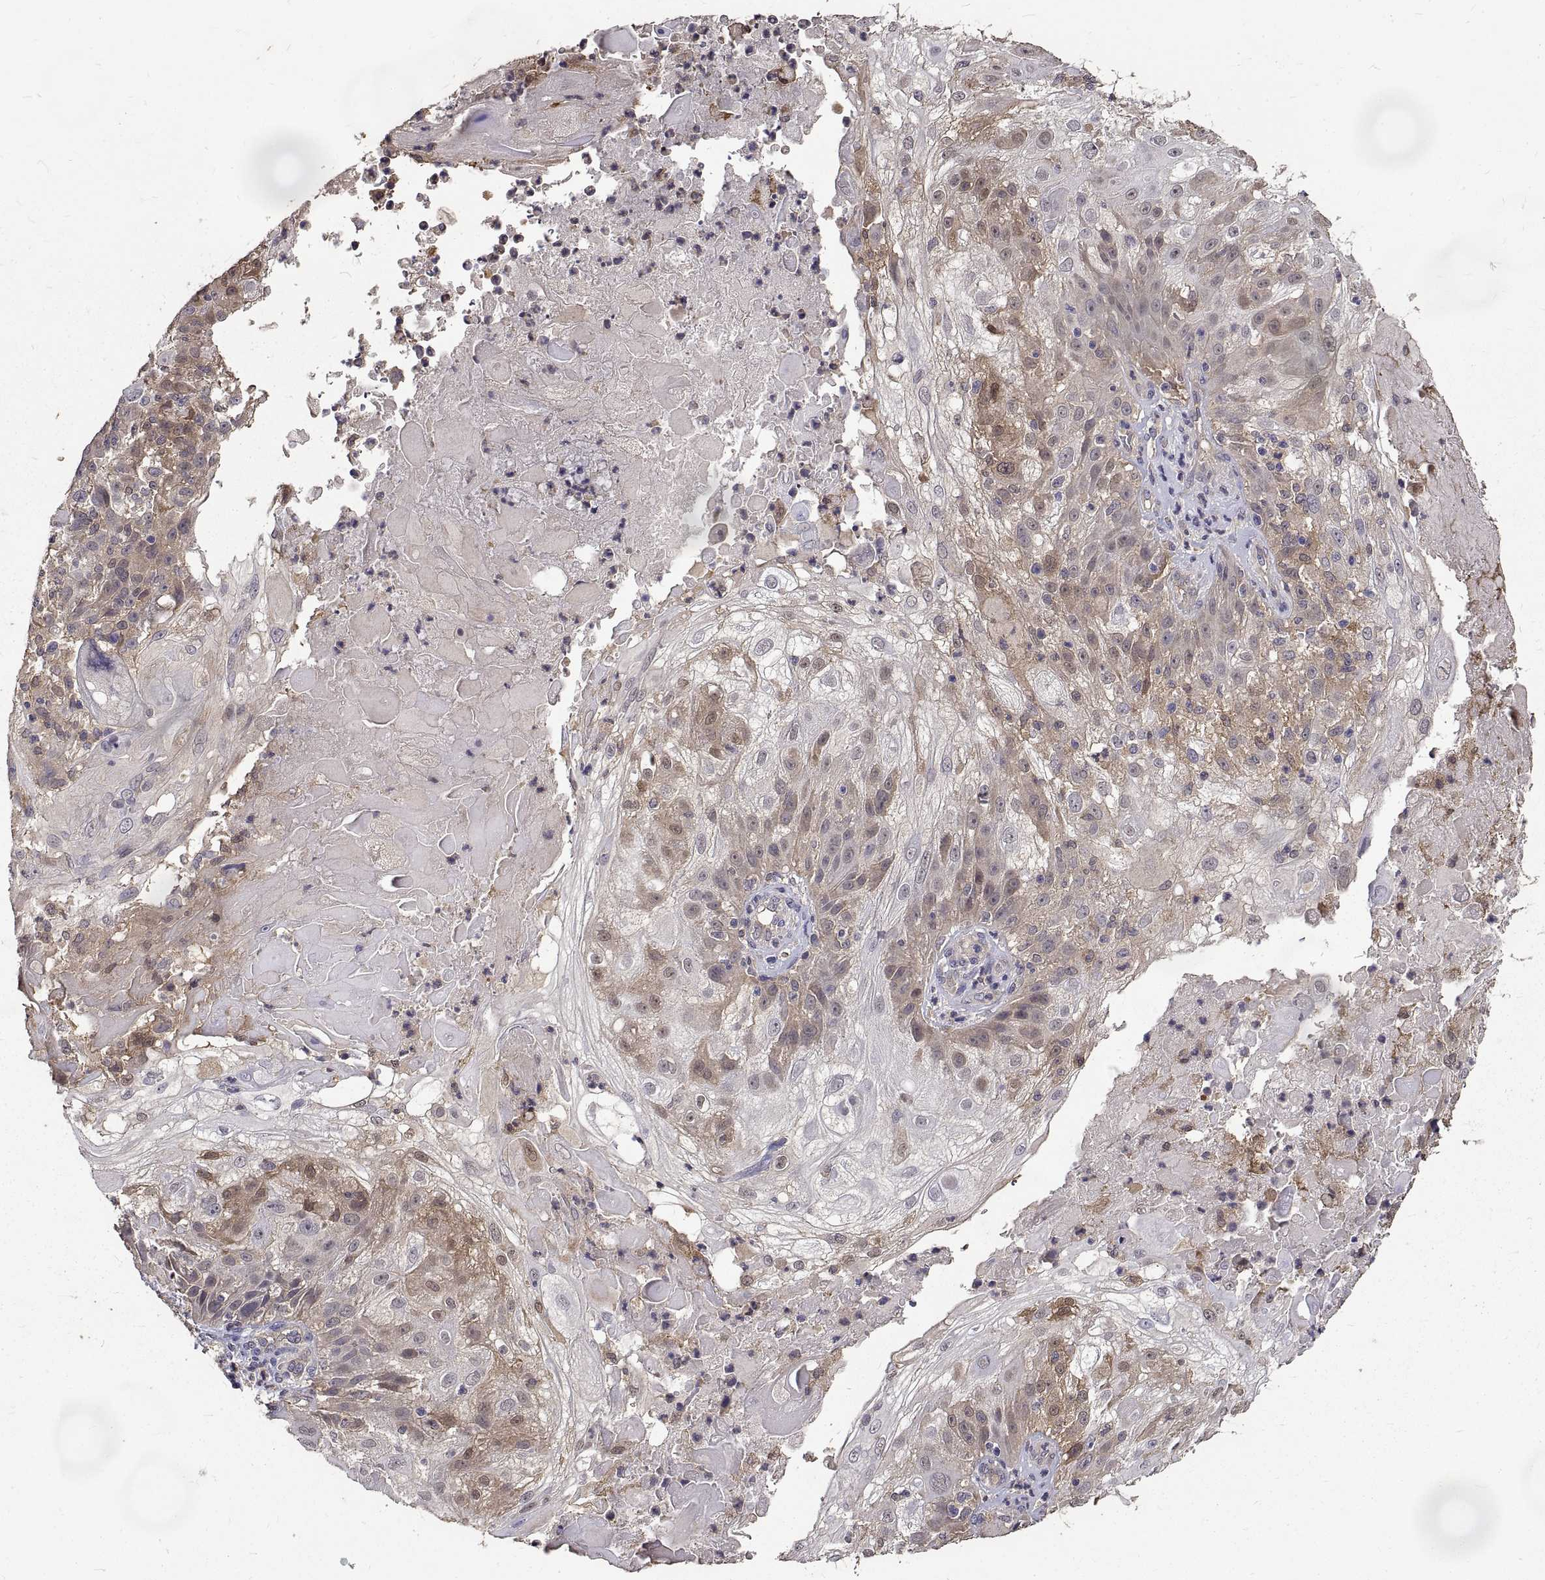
{"staining": {"intensity": "weak", "quantity": "25%-75%", "location": "cytoplasmic/membranous,nuclear"}, "tissue": "skin cancer", "cell_type": "Tumor cells", "image_type": "cancer", "snomed": [{"axis": "morphology", "description": "Normal tissue, NOS"}, {"axis": "morphology", "description": "Squamous cell carcinoma, NOS"}, {"axis": "topography", "description": "Skin"}], "caption": "This photomicrograph displays IHC staining of skin squamous cell carcinoma, with low weak cytoplasmic/membranous and nuclear expression in approximately 25%-75% of tumor cells.", "gene": "PEA15", "patient": {"sex": "female", "age": 83}}